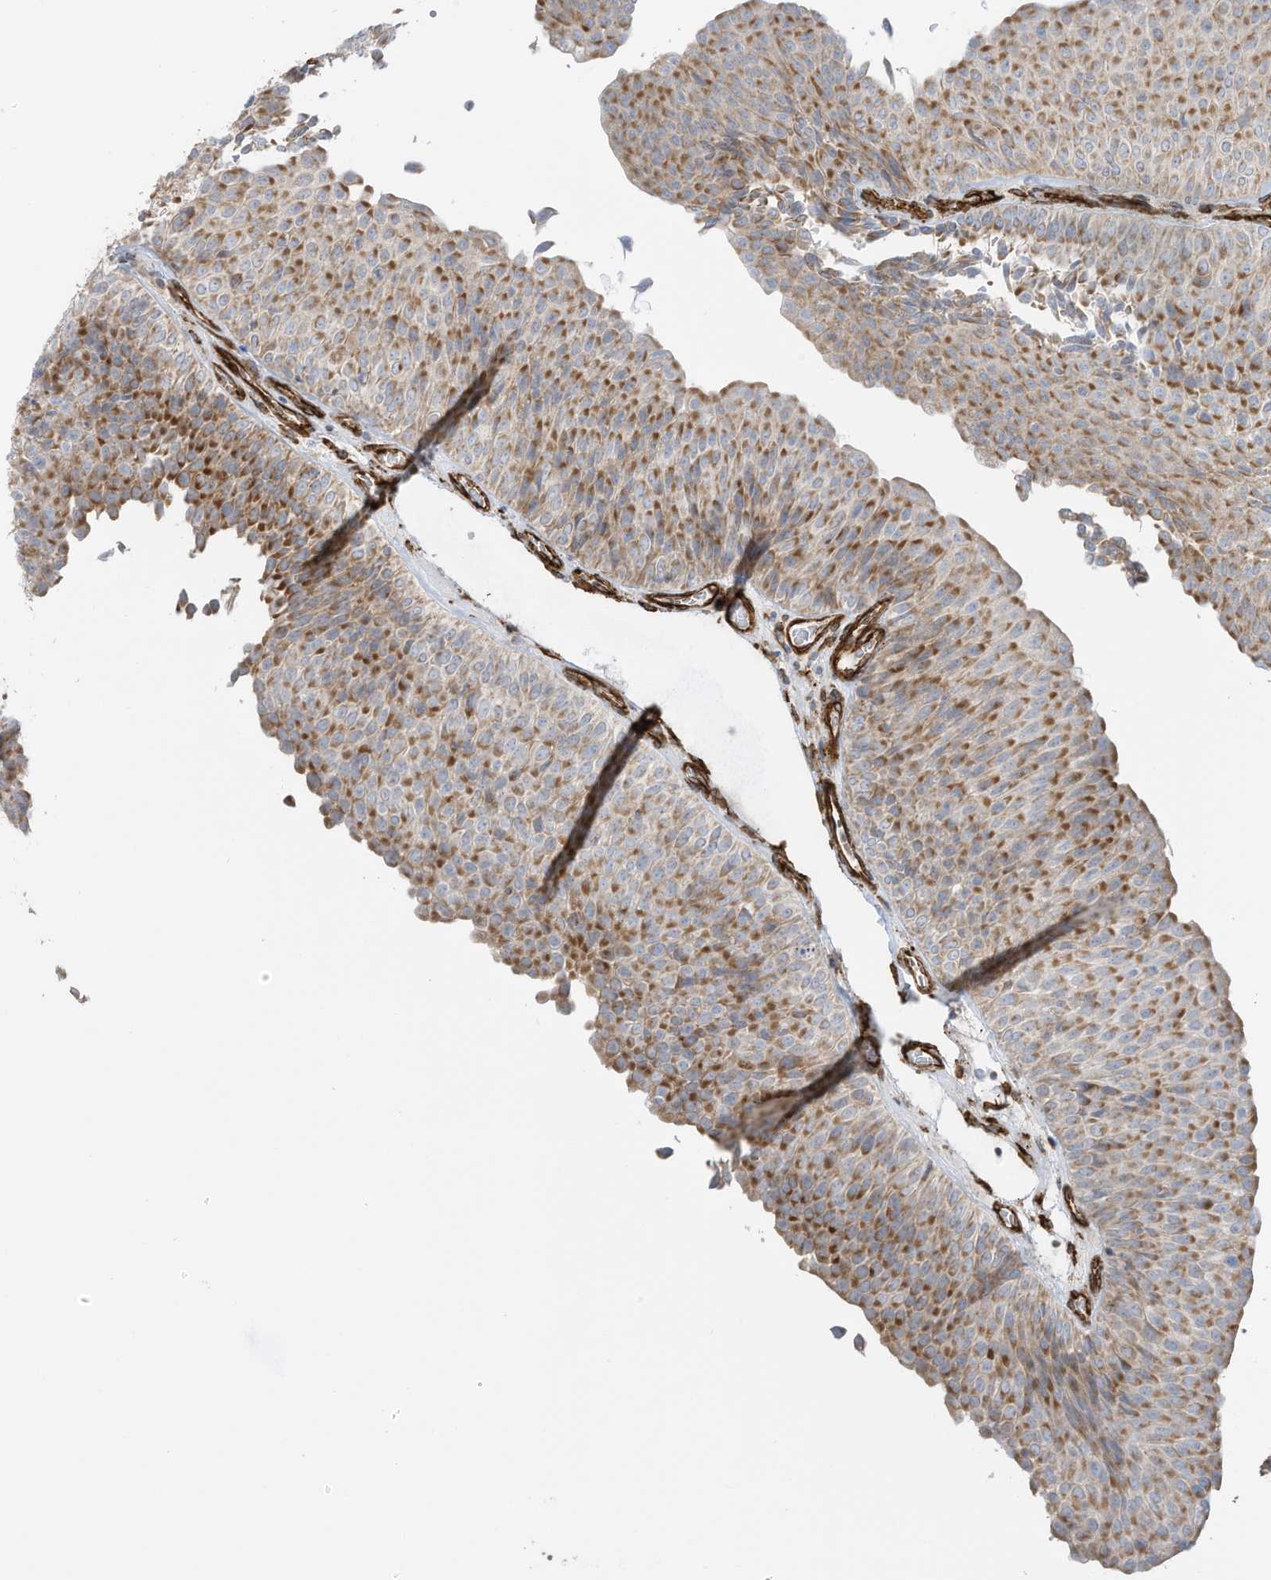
{"staining": {"intensity": "moderate", "quantity": ">75%", "location": "cytoplasmic/membranous"}, "tissue": "urothelial cancer", "cell_type": "Tumor cells", "image_type": "cancer", "snomed": [{"axis": "morphology", "description": "Urothelial carcinoma, Low grade"}, {"axis": "topography", "description": "Urinary bladder"}], "caption": "The micrograph reveals immunohistochemical staining of urothelial cancer. There is moderate cytoplasmic/membranous staining is identified in about >75% of tumor cells.", "gene": "ABCB7", "patient": {"sex": "male", "age": 78}}